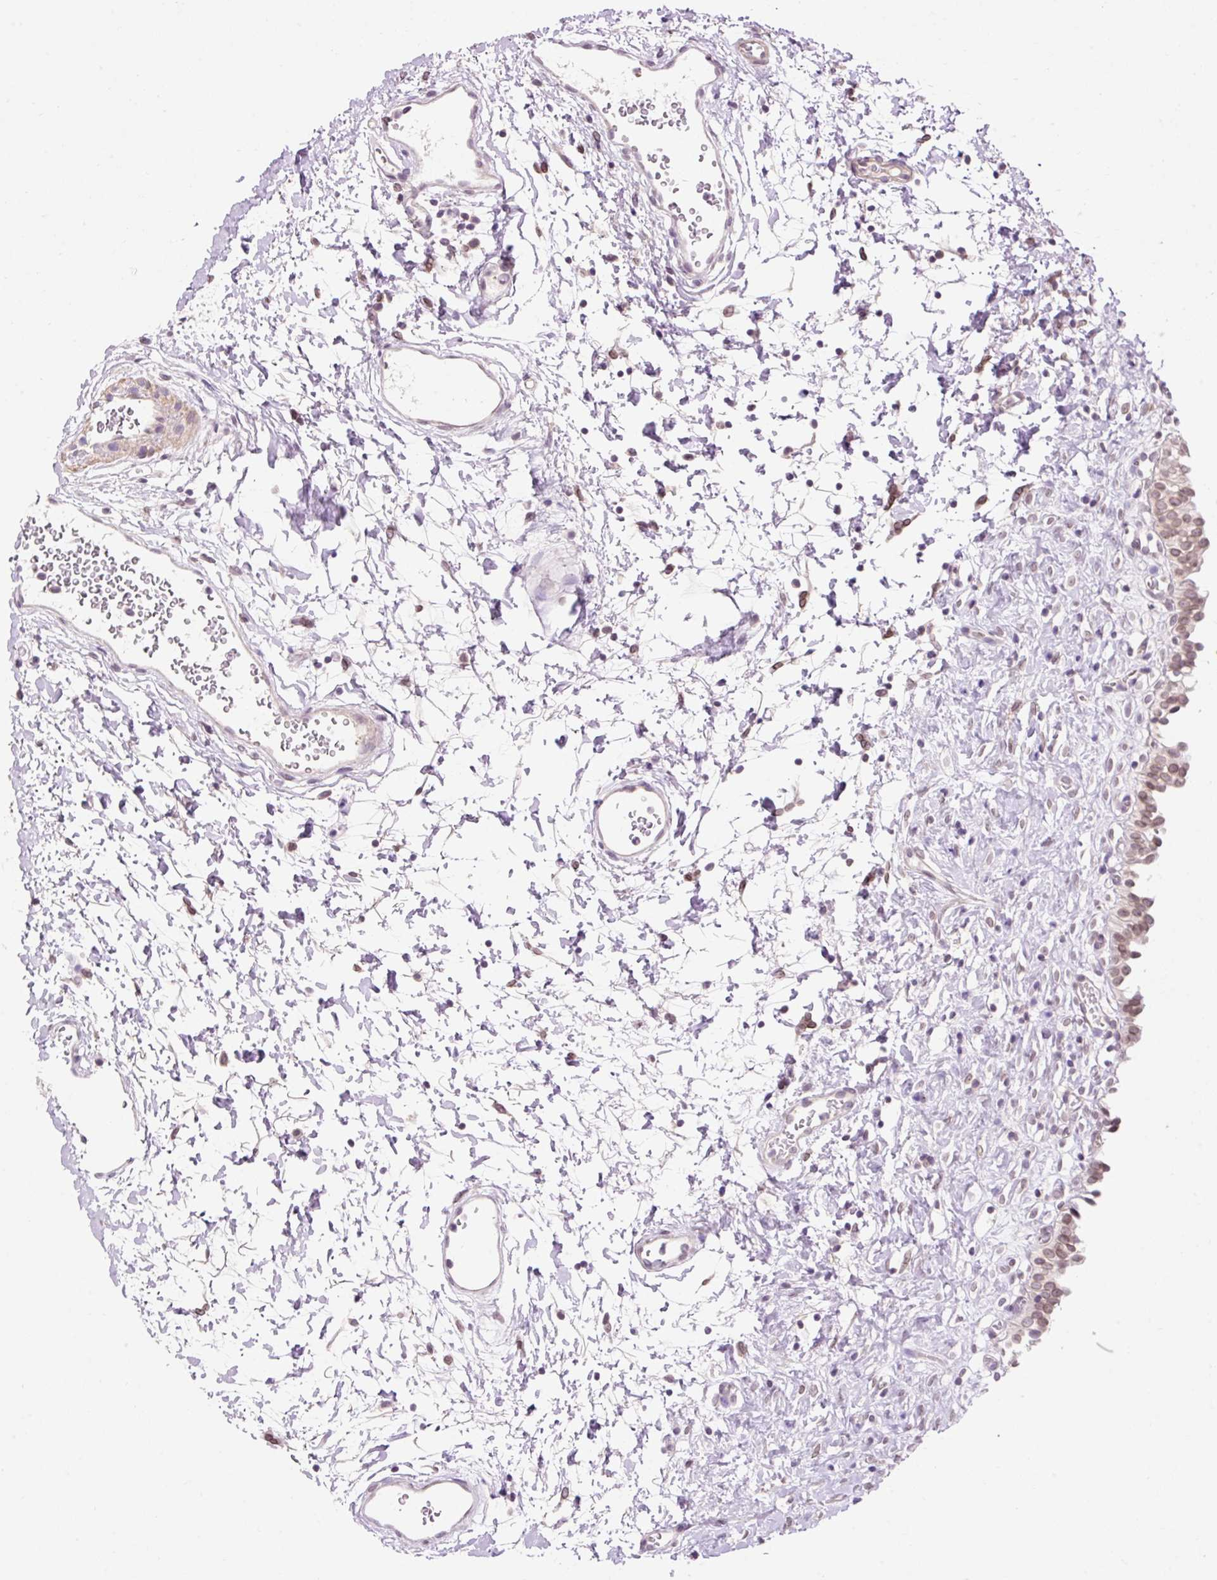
{"staining": {"intensity": "moderate", "quantity": ">75%", "location": "cytoplasmic/membranous,nuclear"}, "tissue": "urinary bladder", "cell_type": "Urothelial cells", "image_type": "normal", "snomed": [{"axis": "morphology", "description": "Normal tissue, NOS"}, {"axis": "topography", "description": "Urinary bladder"}], "caption": "Immunohistochemical staining of unremarkable human urinary bladder shows medium levels of moderate cytoplasmic/membranous,nuclear positivity in about >75% of urothelial cells. (Brightfield microscopy of DAB IHC at high magnification).", "gene": "ZNF610", "patient": {"sex": "male", "age": 51}}